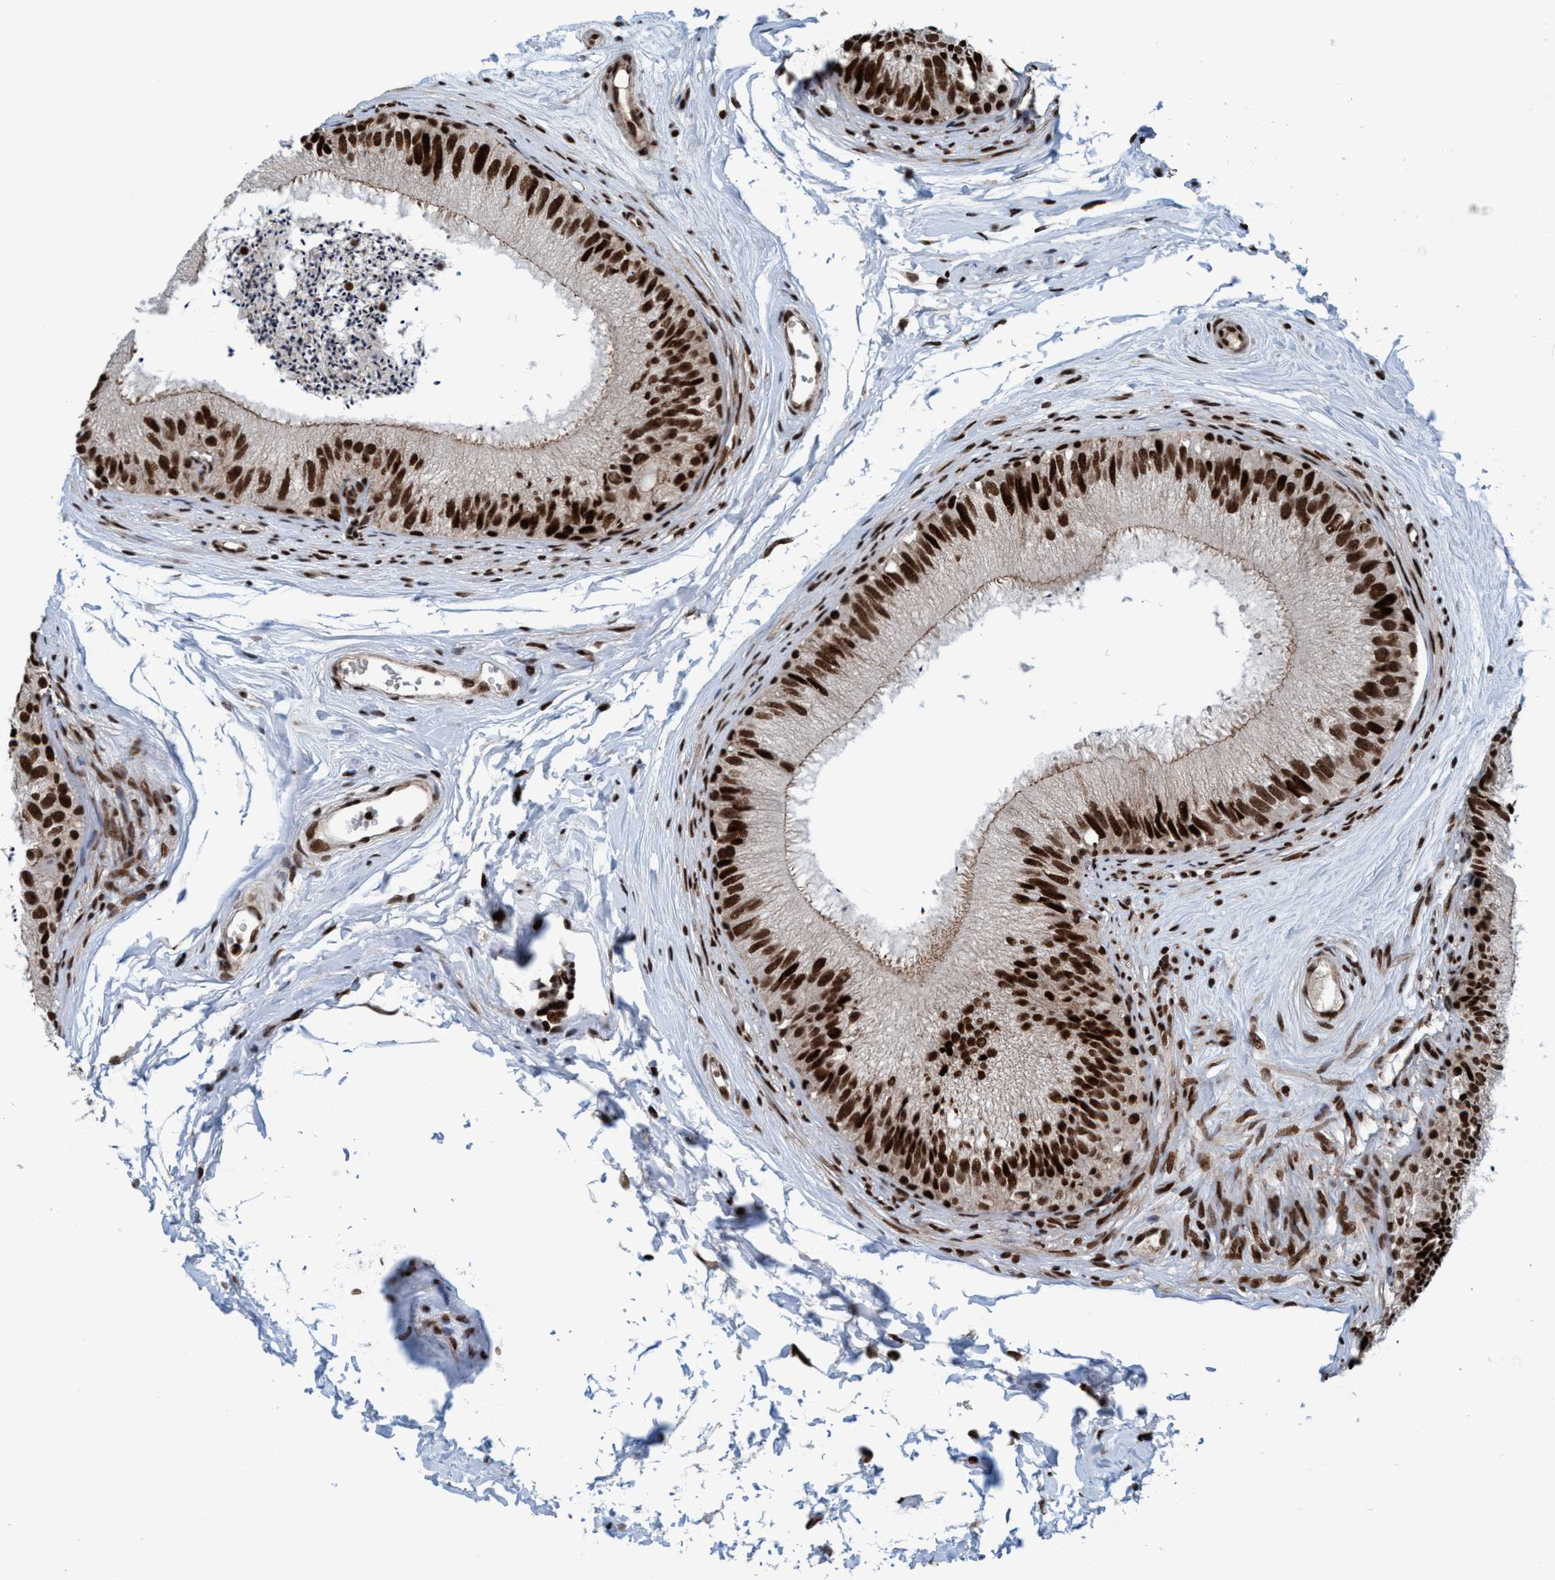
{"staining": {"intensity": "strong", "quantity": ">75%", "location": "nuclear"}, "tissue": "epididymis", "cell_type": "Glandular cells", "image_type": "normal", "snomed": [{"axis": "morphology", "description": "Normal tissue, NOS"}, {"axis": "topography", "description": "Epididymis"}], "caption": "DAB (3,3'-diaminobenzidine) immunohistochemical staining of normal epididymis exhibits strong nuclear protein staining in about >75% of glandular cells.", "gene": "TOPBP1", "patient": {"sex": "male", "age": 56}}